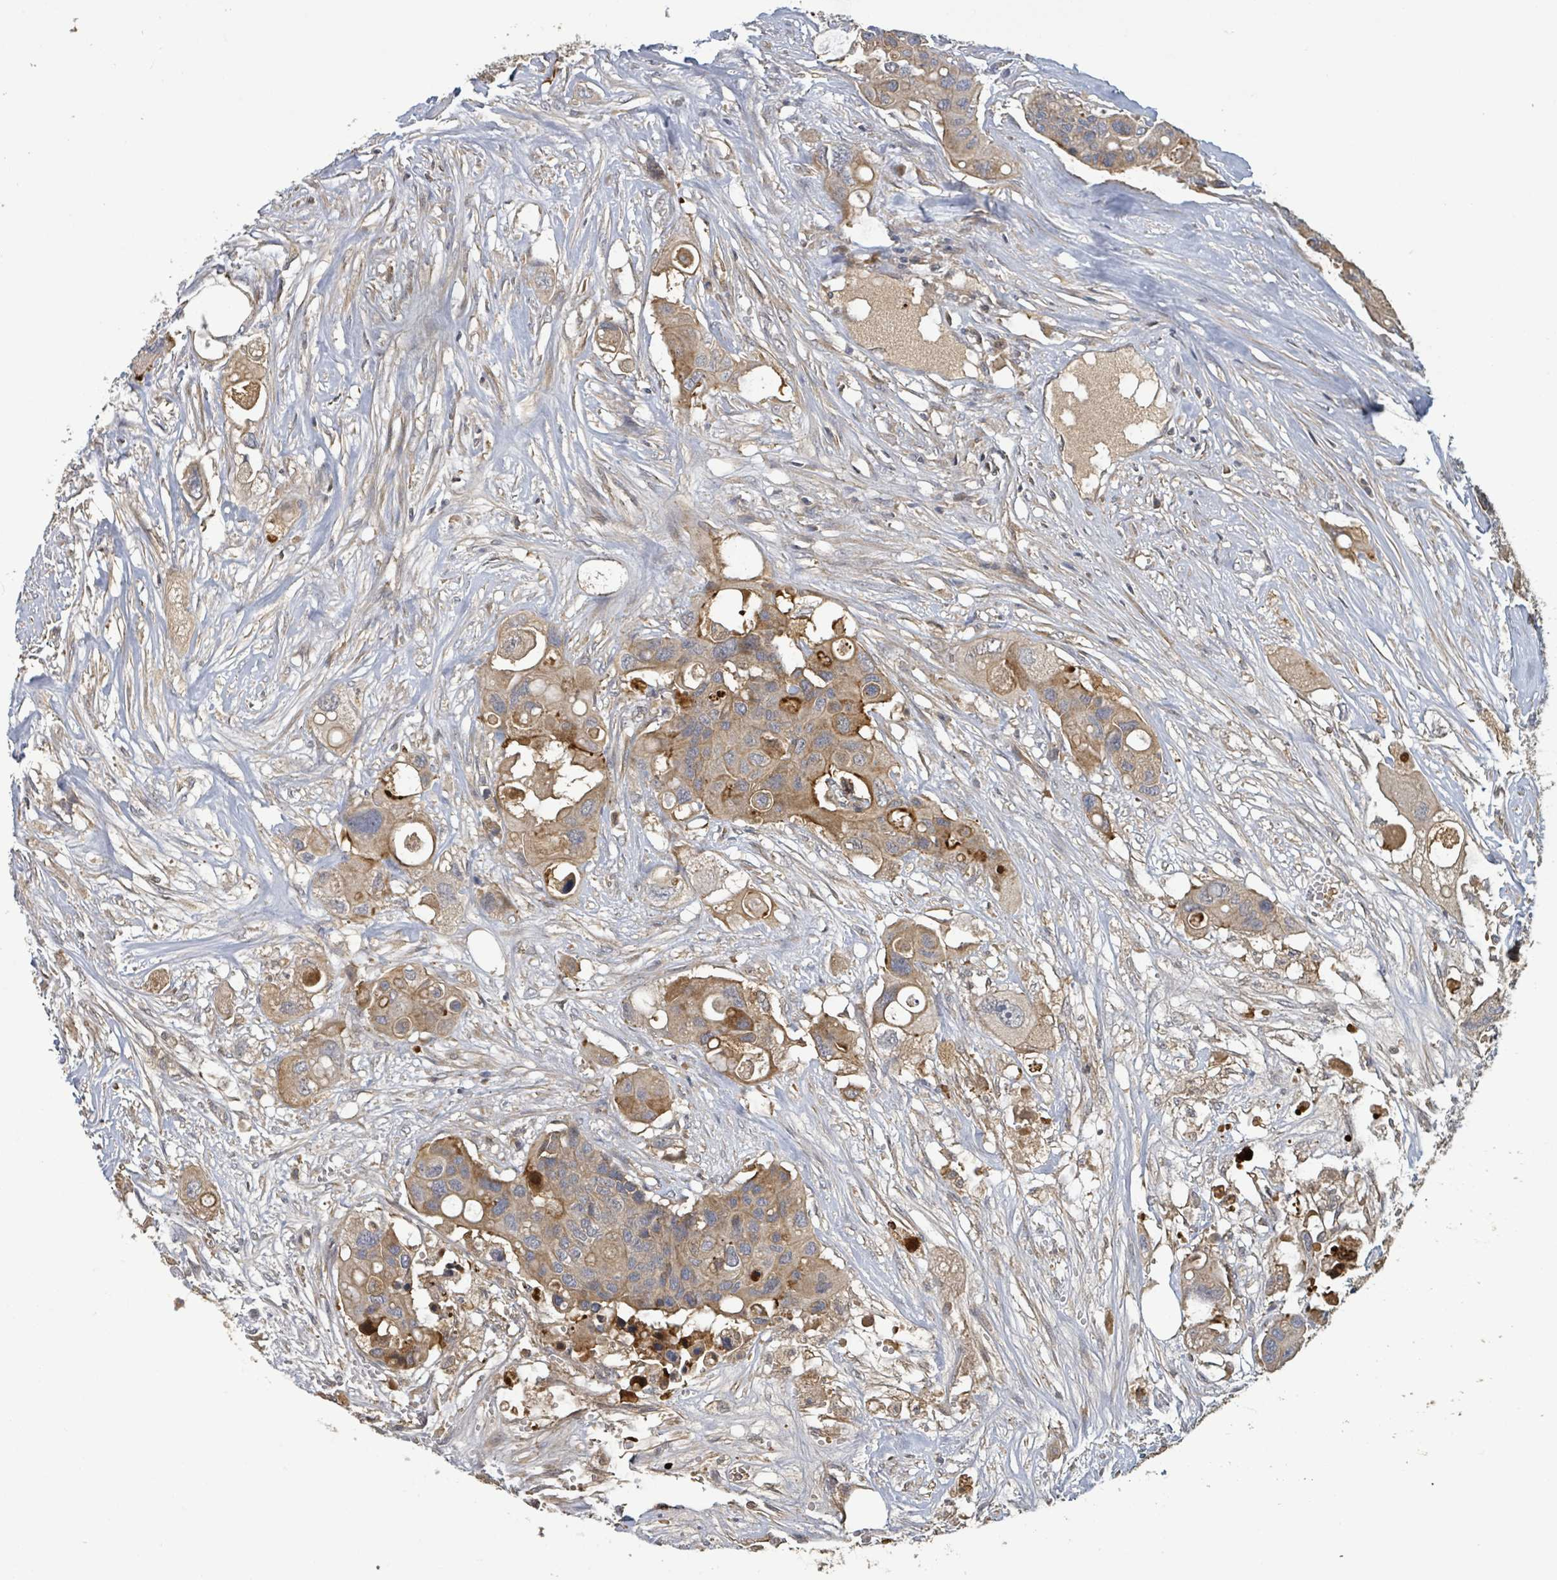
{"staining": {"intensity": "moderate", "quantity": ">75%", "location": "cytoplasmic/membranous"}, "tissue": "colorectal cancer", "cell_type": "Tumor cells", "image_type": "cancer", "snomed": [{"axis": "morphology", "description": "Adenocarcinoma, NOS"}, {"axis": "topography", "description": "Colon"}], "caption": "A photomicrograph of colorectal cancer stained for a protein demonstrates moderate cytoplasmic/membranous brown staining in tumor cells.", "gene": "STARD4", "patient": {"sex": "male", "age": 77}}